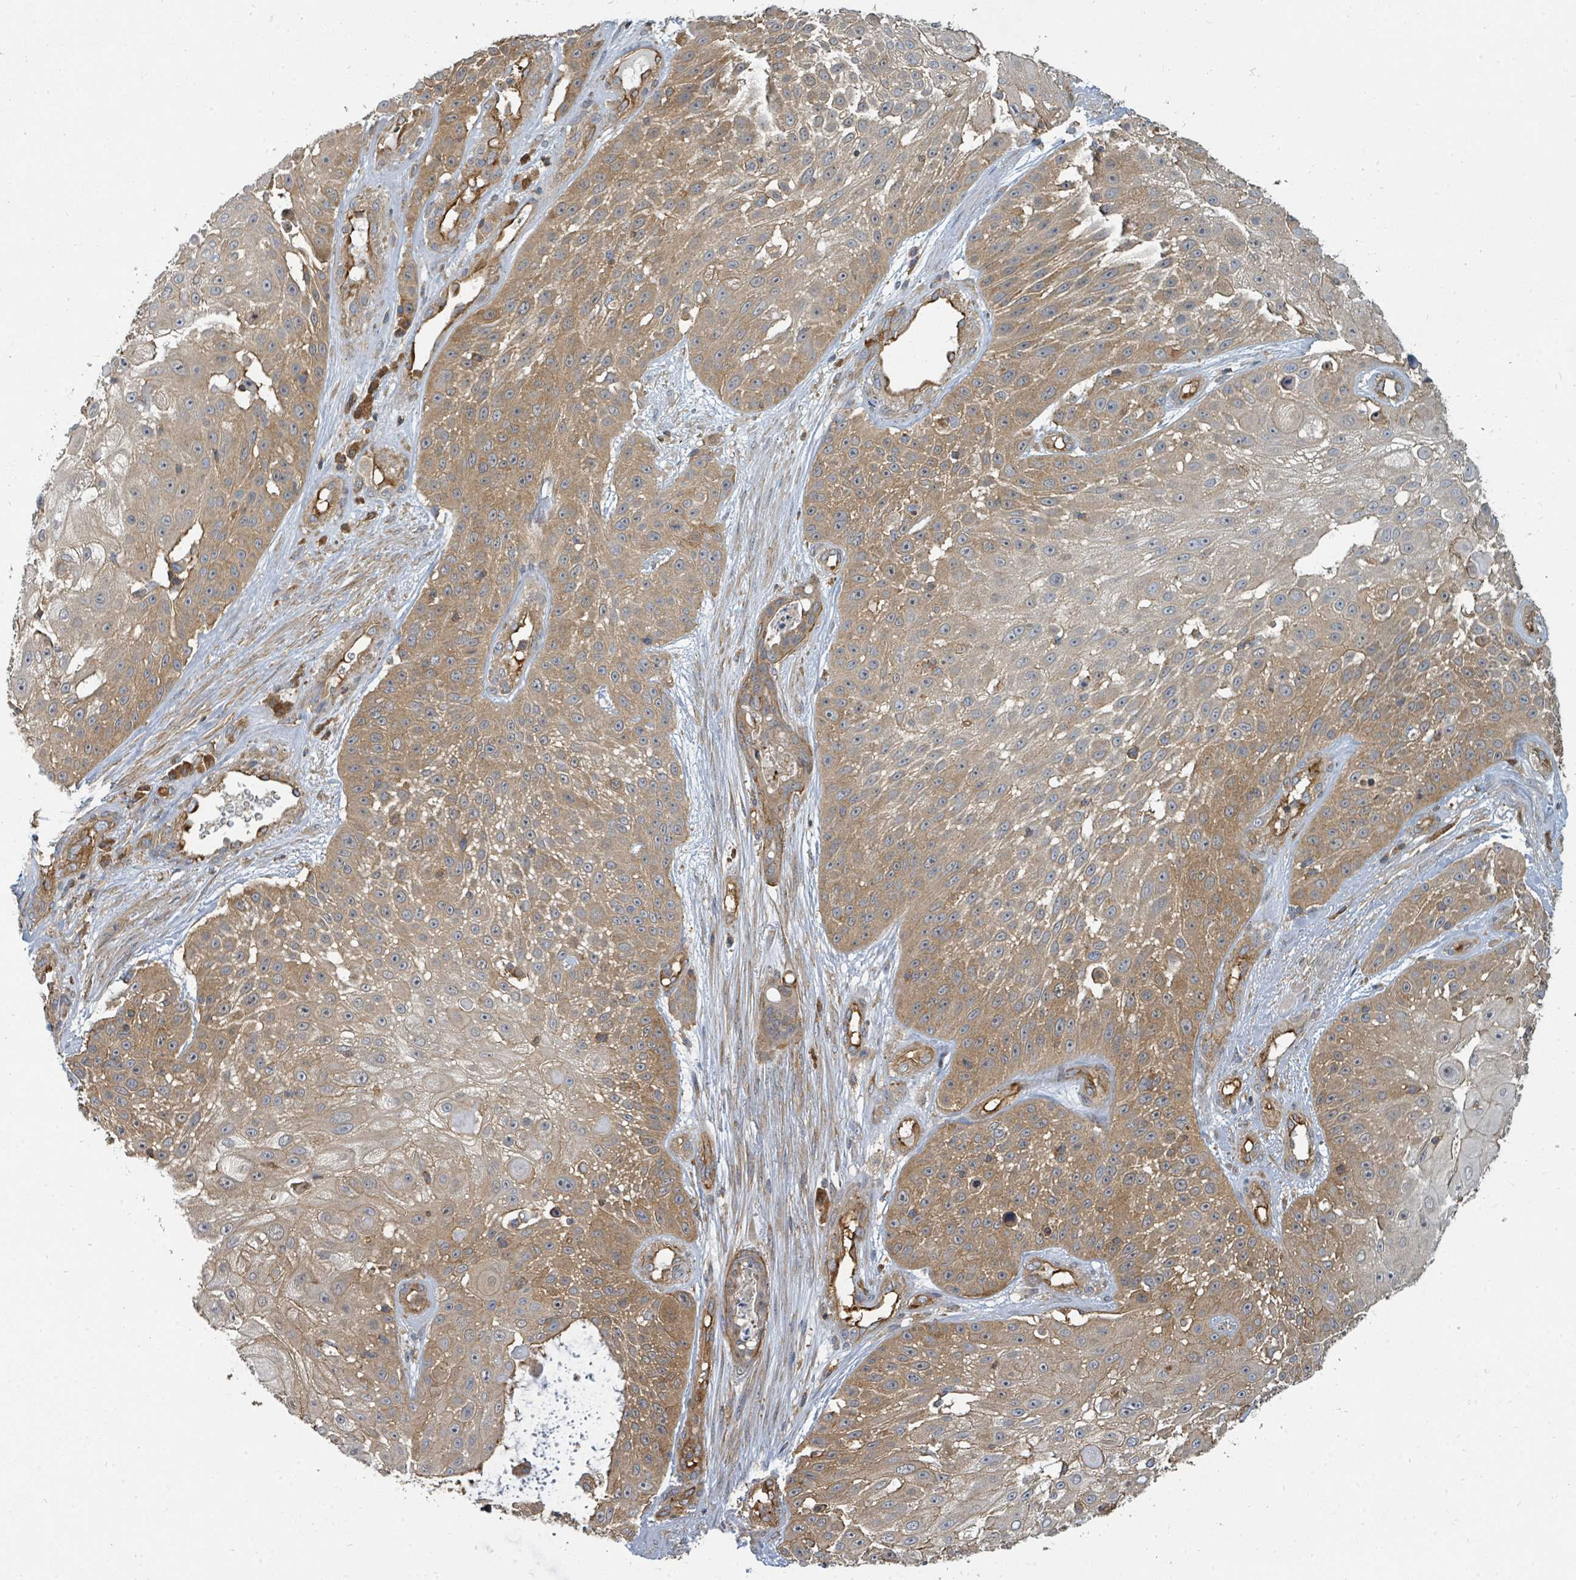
{"staining": {"intensity": "moderate", "quantity": ">75%", "location": "cytoplasmic/membranous"}, "tissue": "skin cancer", "cell_type": "Tumor cells", "image_type": "cancer", "snomed": [{"axis": "morphology", "description": "Squamous cell carcinoma, NOS"}, {"axis": "topography", "description": "Skin"}], "caption": "Protein expression analysis of skin cancer (squamous cell carcinoma) exhibits moderate cytoplasmic/membranous expression in approximately >75% of tumor cells.", "gene": "BOLA2B", "patient": {"sex": "female", "age": 86}}